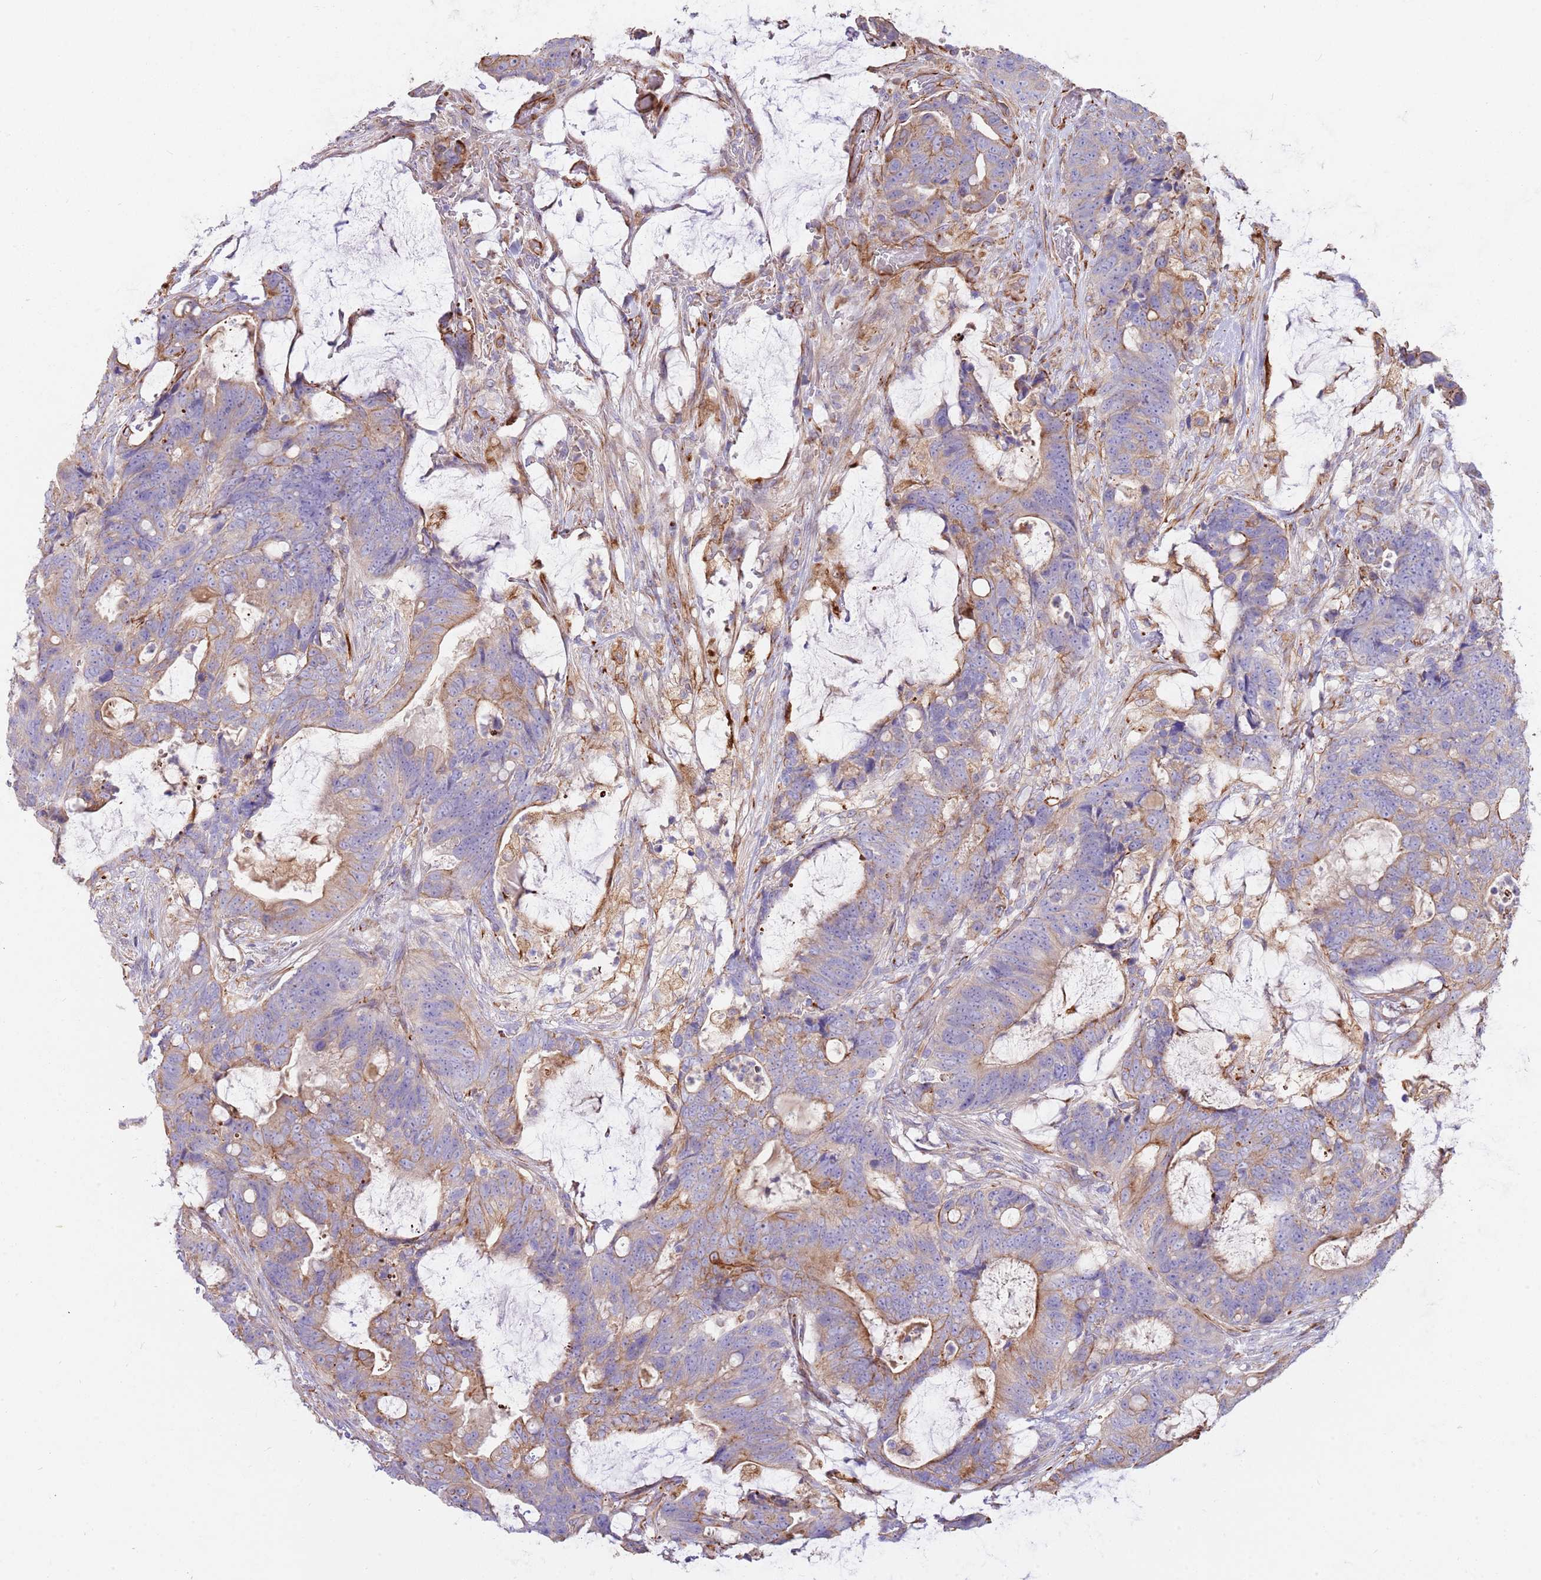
{"staining": {"intensity": "weak", "quantity": "25%-75%", "location": "cytoplasmic/membranous"}, "tissue": "colorectal cancer", "cell_type": "Tumor cells", "image_type": "cancer", "snomed": [{"axis": "morphology", "description": "Adenocarcinoma, NOS"}, {"axis": "topography", "description": "Colon"}], "caption": "Immunohistochemical staining of colorectal adenocarcinoma demonstrates low levels of weak cytoplasmic/membranous staining in about 25%-75% of tumor cells. (IHC, brightfield microscopy, high magnification).", "gene": "MOGAT1", "patient": {"sex": "female", "age": 82}}